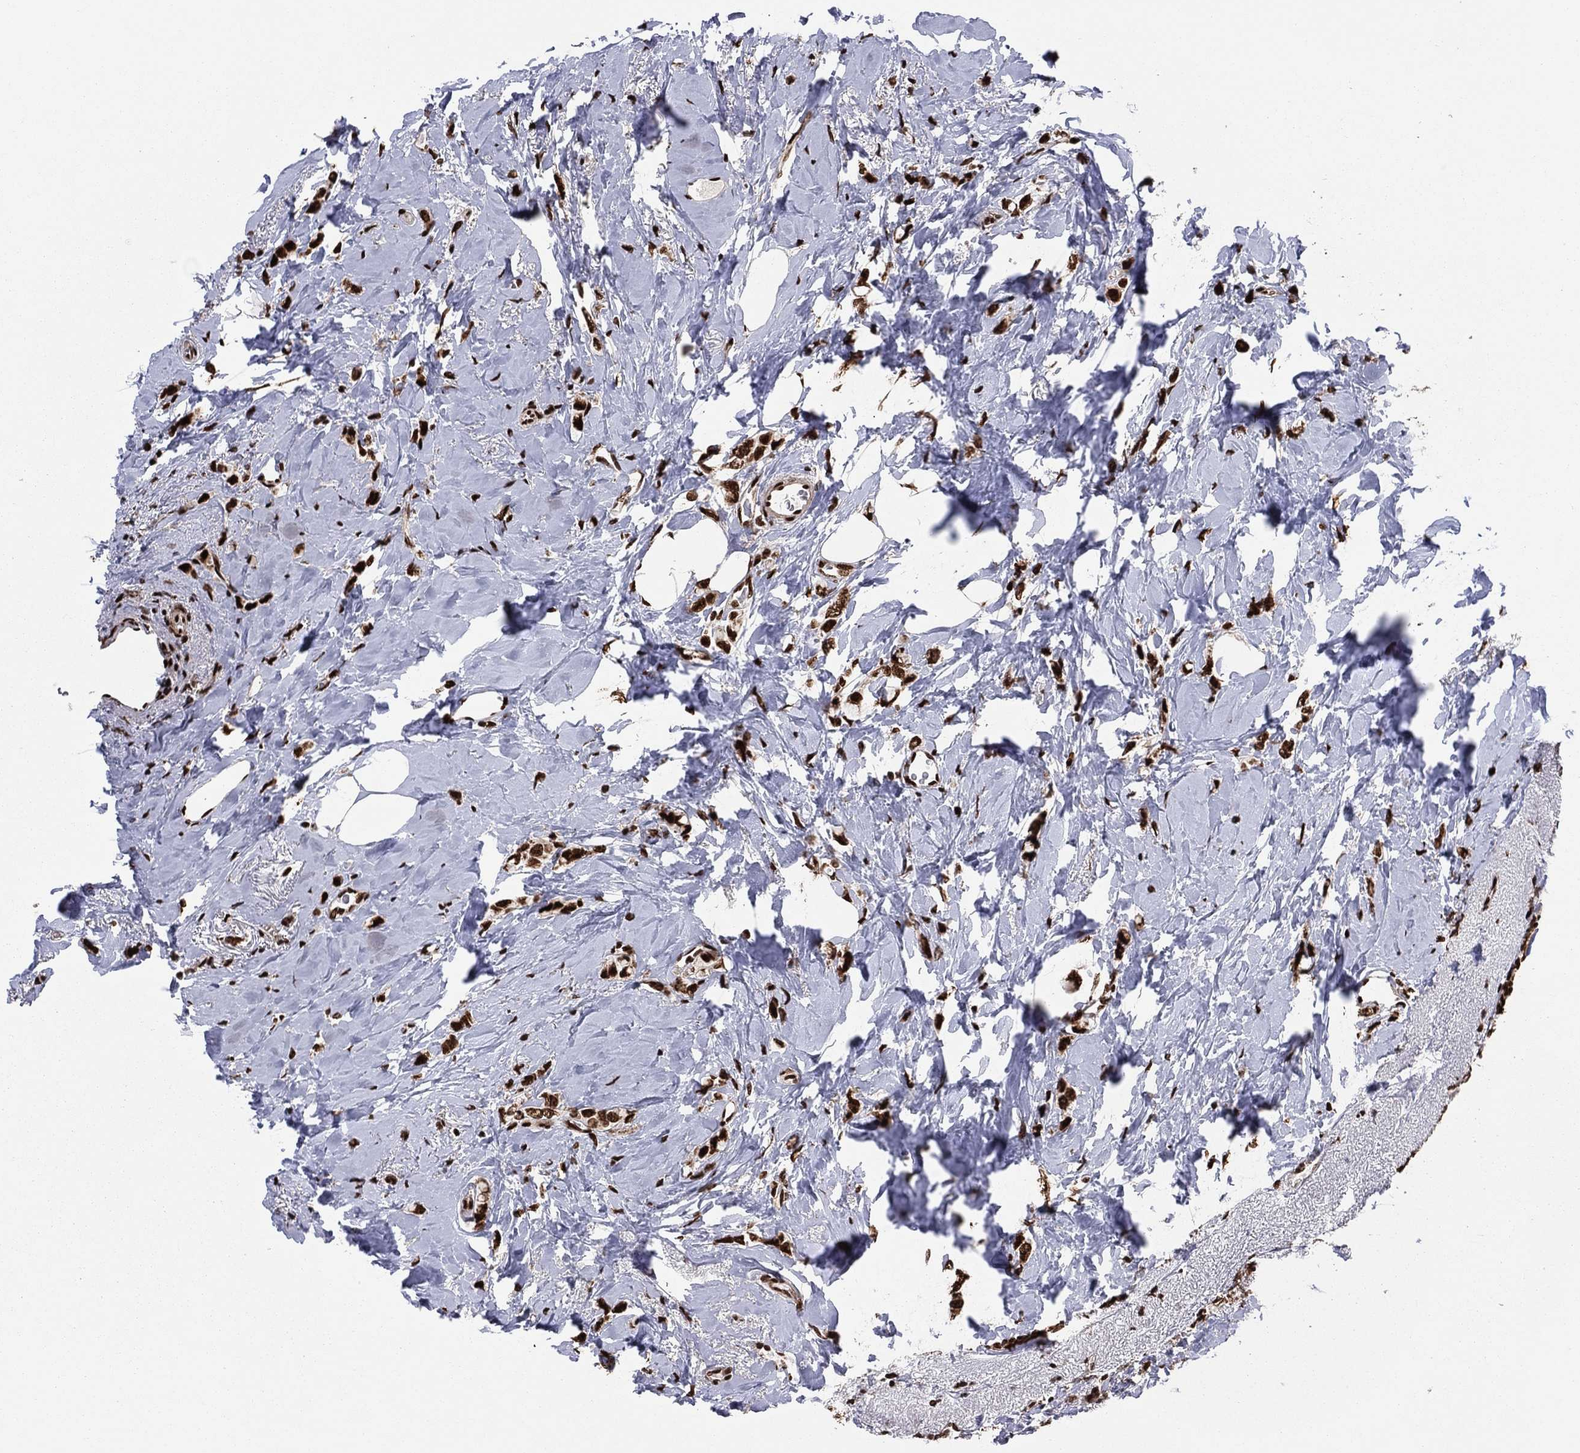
{"staining": {"intensity": "strong", "quantity": ">75%", "location": "nuclear"}, "tissue": "breast cancer", "cell_type": "Tumor cells", "image_type": "cancer", "snomed": [{"axis": "morphology", "description": "Lobular carcinoma"}, {"axis": "topography", "description": "Breast"}], "caption": "Brown immunohistochemical staining in breast cancer exhibits strong nuclear staining in about >75% of tumor cells. Nuclei are stained in blue.", "gene": "TP53BP1", "patient": {"sex": "female", "age": 66}}